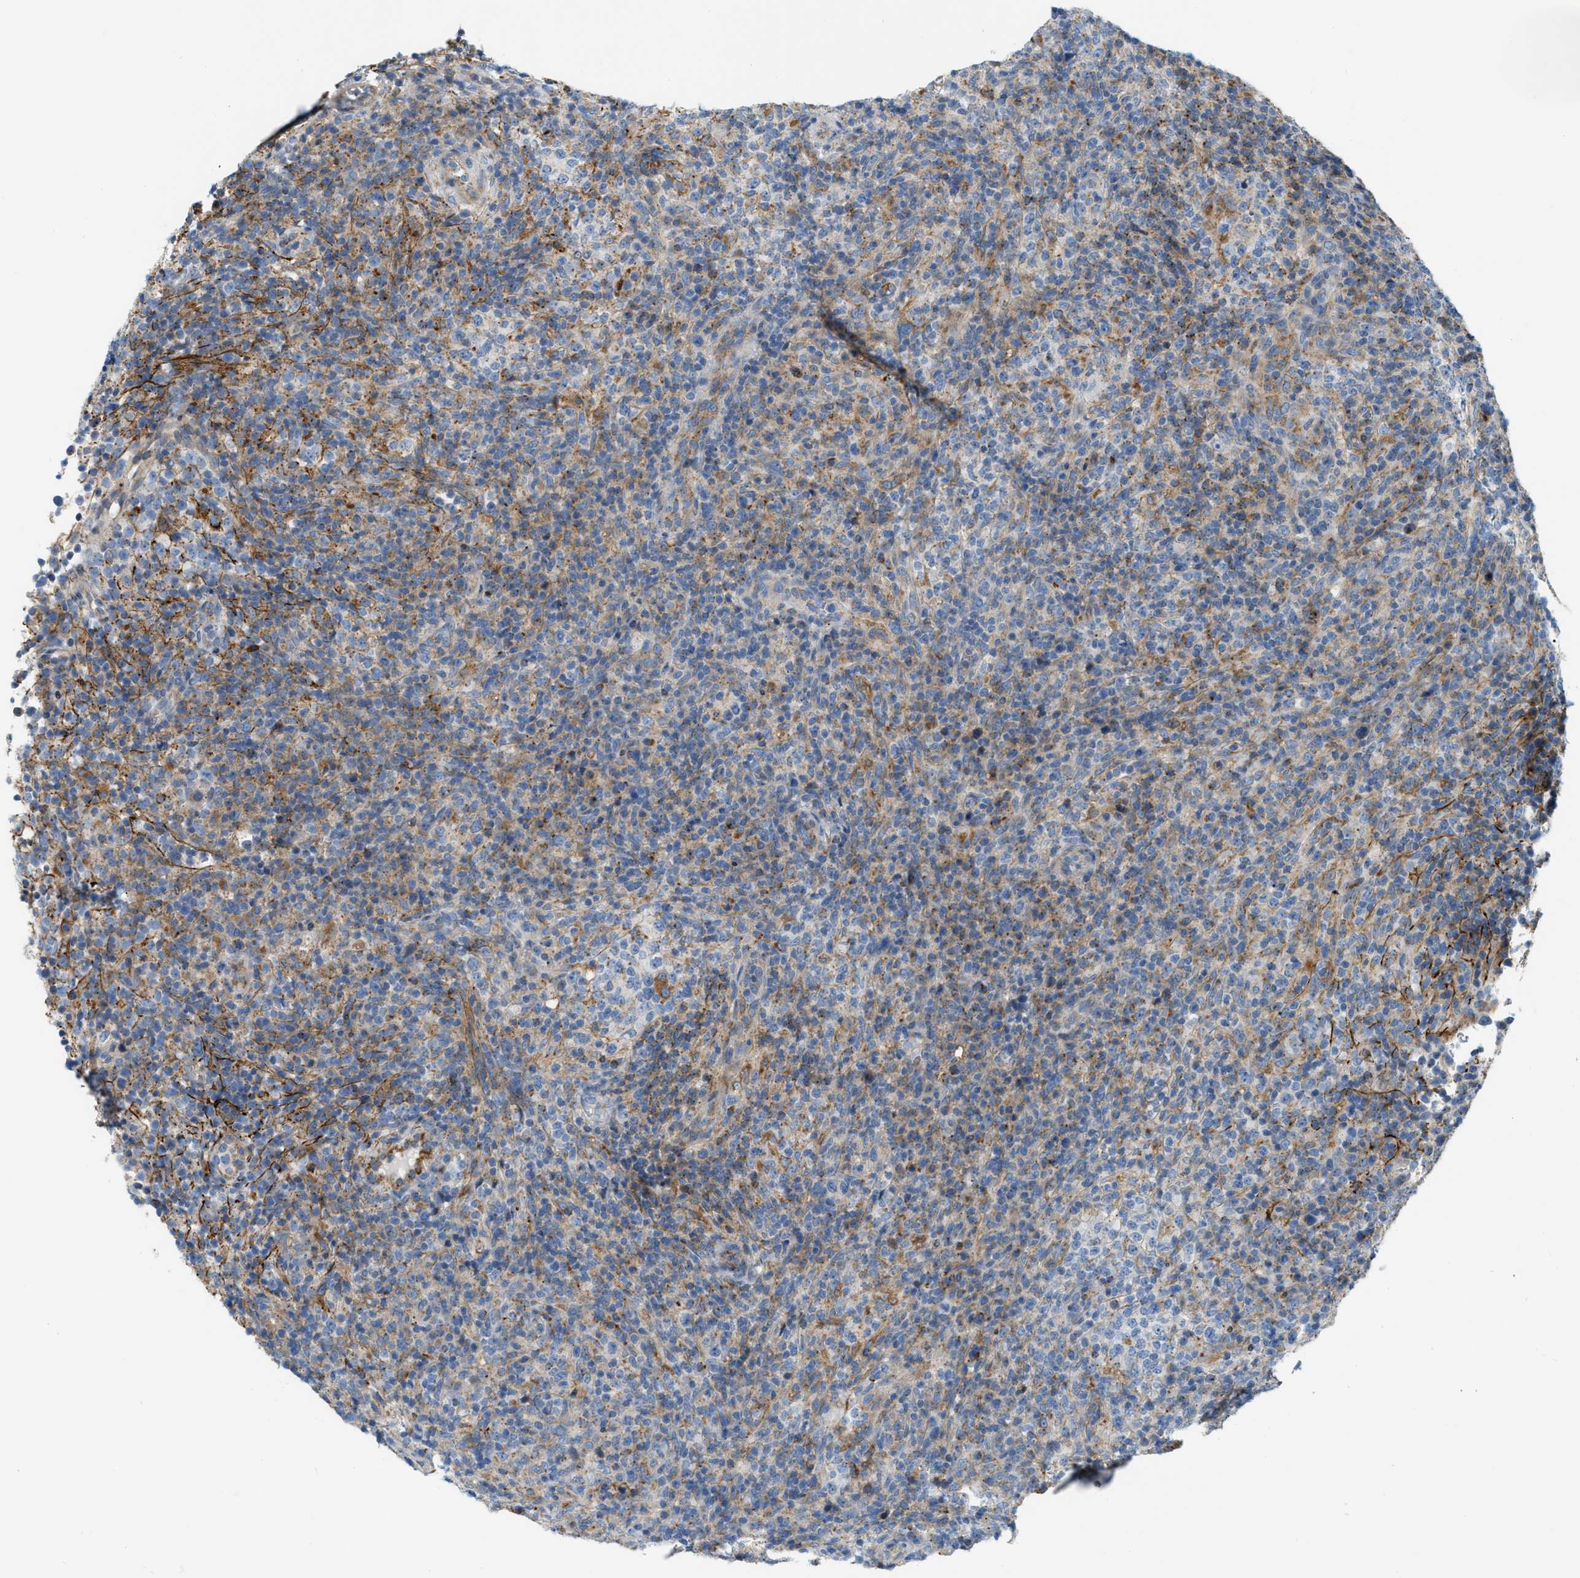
{"staining": {"intensity": "weak", "quantity": "25%-75%", "location": "cytoplasmic/membranous"}, "tissue": "lymphoma", "cell_type": "Tumor cells", "image_type": "cancer", "snomed": [{"axis": "morphology", "description": "Malignant lymphoma, non-Hodgkin's type, High grade"}, {"axis": "topography", "description": "Lymph node"}], "caption": "A low amount of weak cytoplasmic/membranous staining is appreciated in approximately 25%-75% of tumor cells in lymphoma tissue.", "gene": "LMBRD1", "patient": {"sex": "female", "age": 76}}